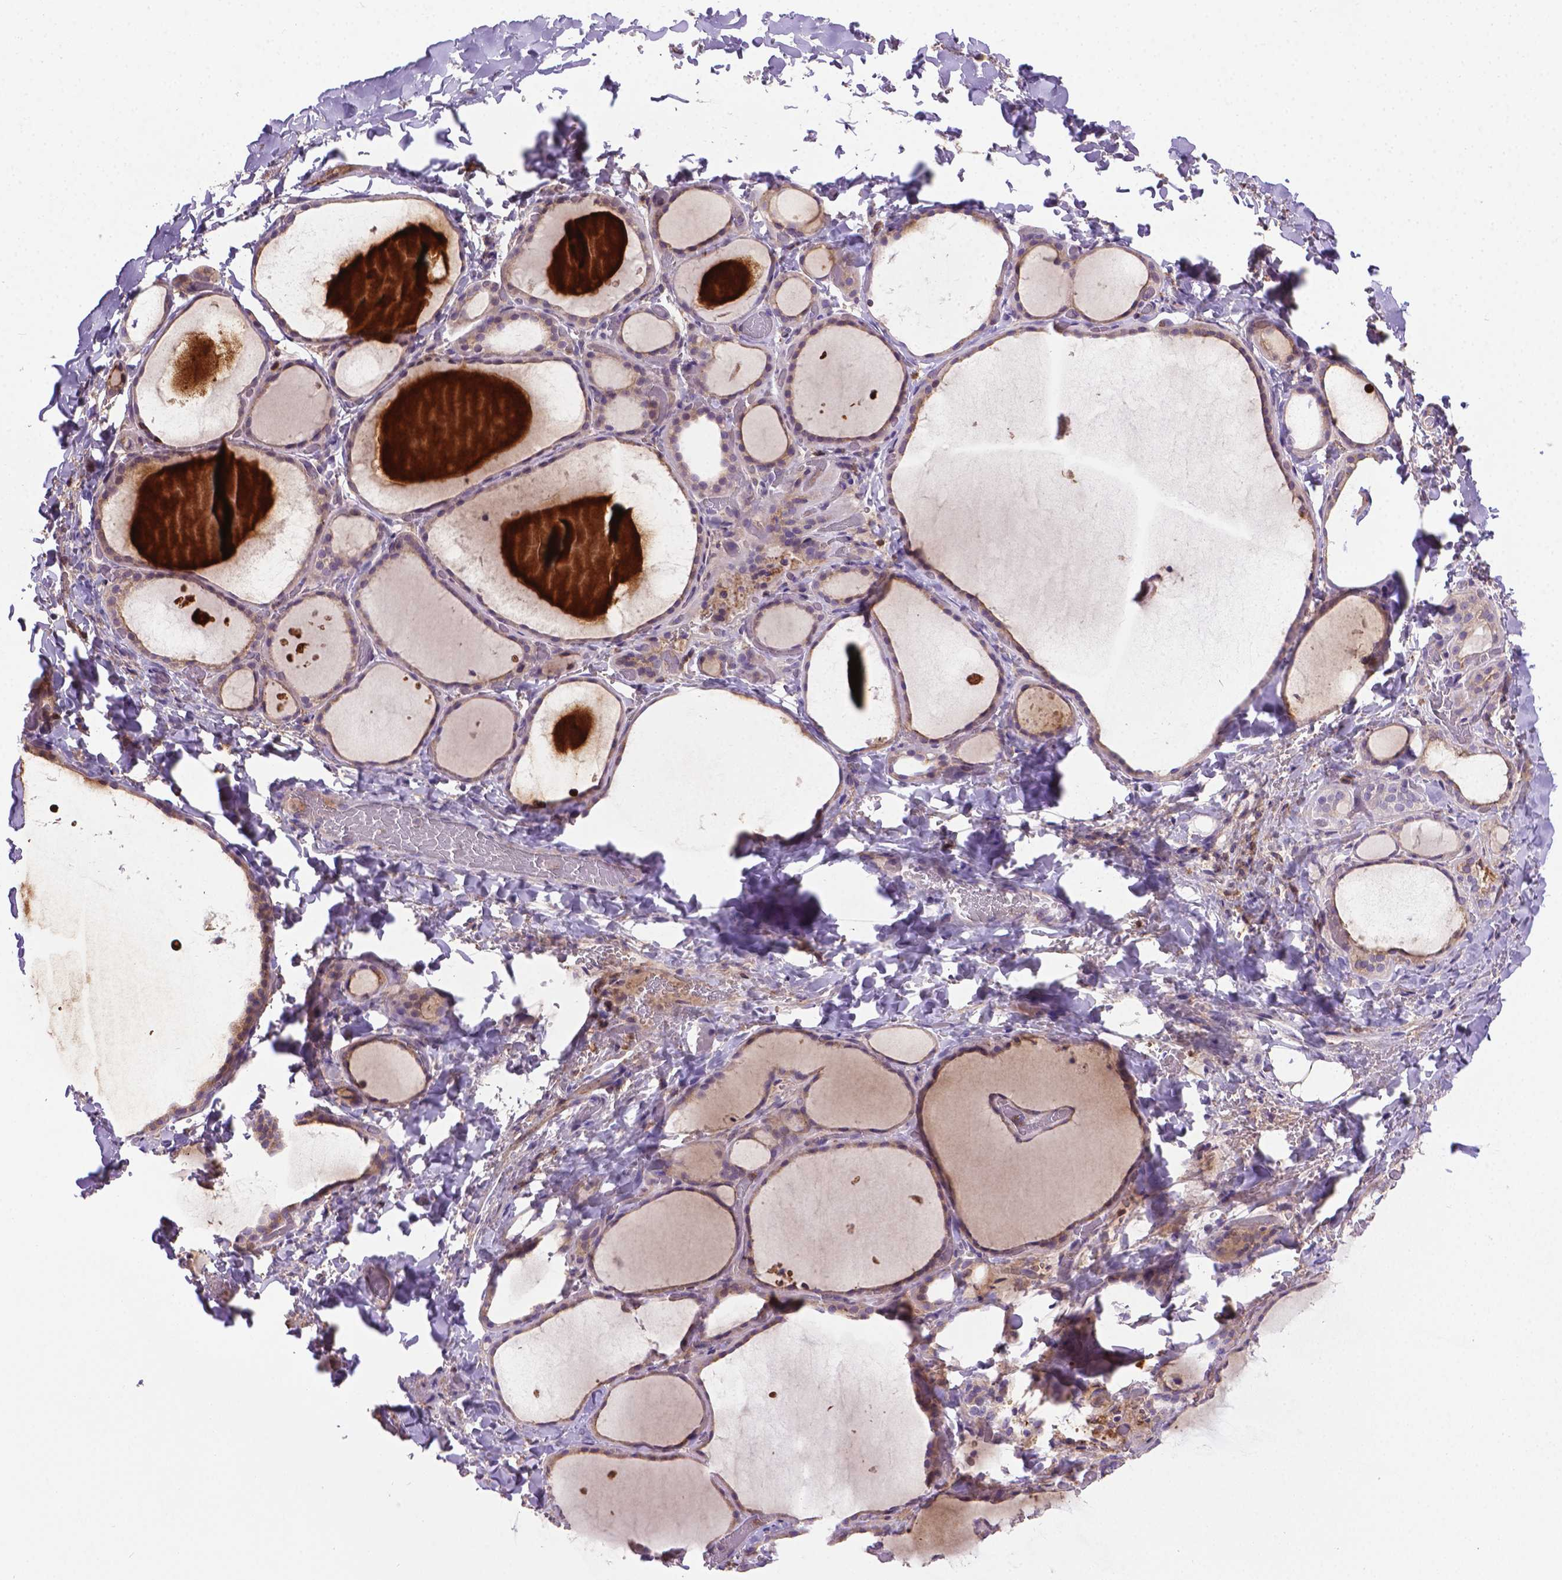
{"staining": {"intensity": "negative", "quantity": "none", "location": "none"}, "tissue": "thyroid gland", "cell_type": "Glandular cells", "image_type": "normal", "snomed": [{"axis": "morphology", "description": "Normal tissue, NOS"}, {"axis": "topography", "description": "Thyroid gland"}], "caption": "IHC photomicrograph of unremarkable human thyroid gland stained for a protein (brown), which exhibits no expression in glandular cells. (Brightfield microscopy of DAB immunohistochemistry (IHC) at high magnification).", "gene": "ACAD10", "patient": {"sex": "female", "age": 36}}